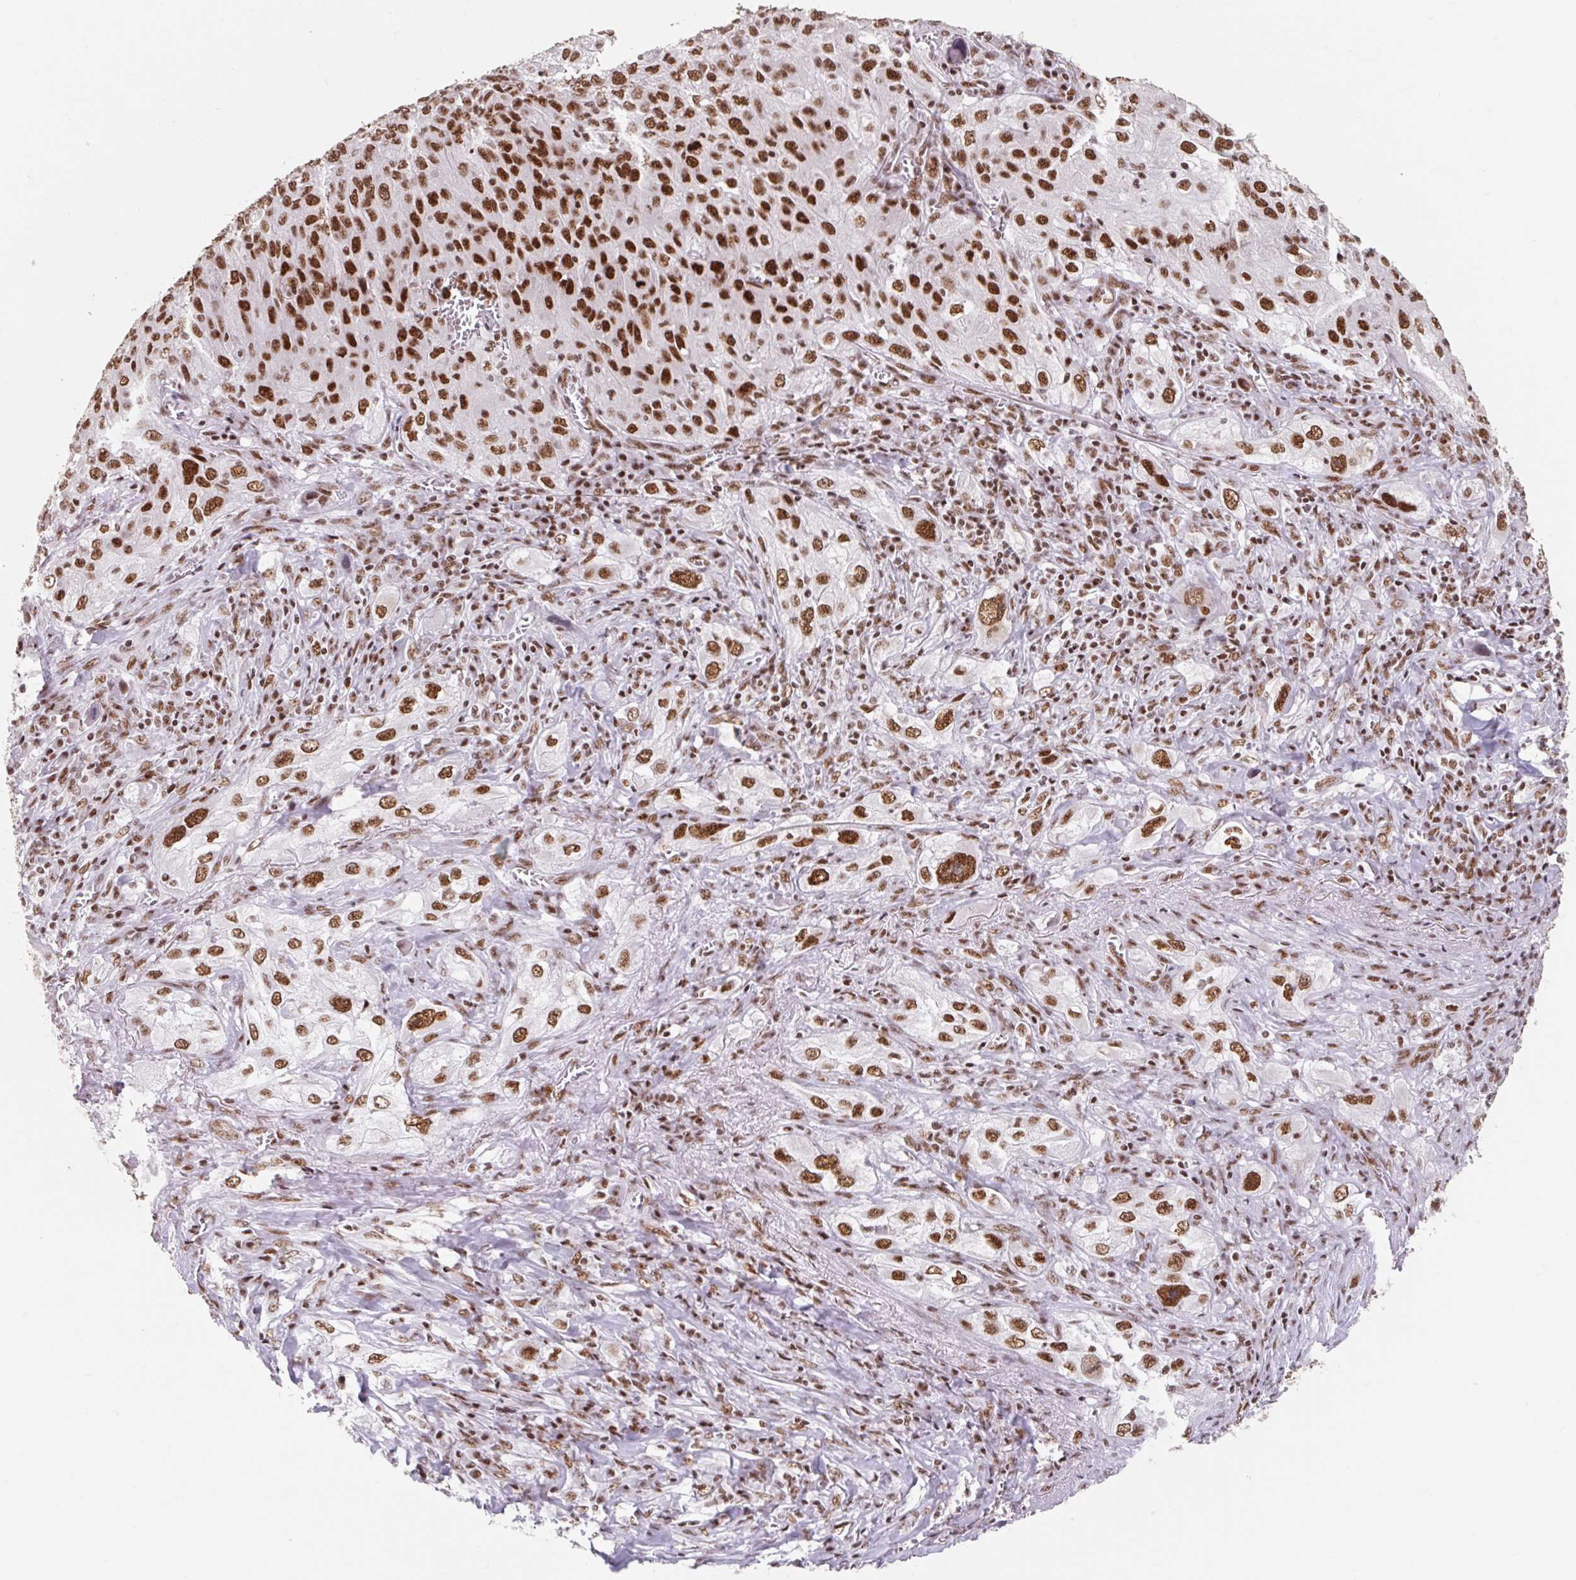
{"staining": {"intensity": "strong", "quantity": ">75%", "location": "nuclear"}, "tissue": "lung cancer", "cell_type": "Tumor cells", "image_type": "cancer", "snomed": [{"axis": "morphology", "description": "Squamous cell carcinoma, NOS"}, {"axis": "topography", "description": "Lung"}], "caption": "DAB immunohistochemical staining of lung cancer (squamous cell carcinoma) shows strong nuclear protein expression in about >75% of tumor cells.", "gene": "SRSF10", "patient": {"sex": "female", "age": 69}}